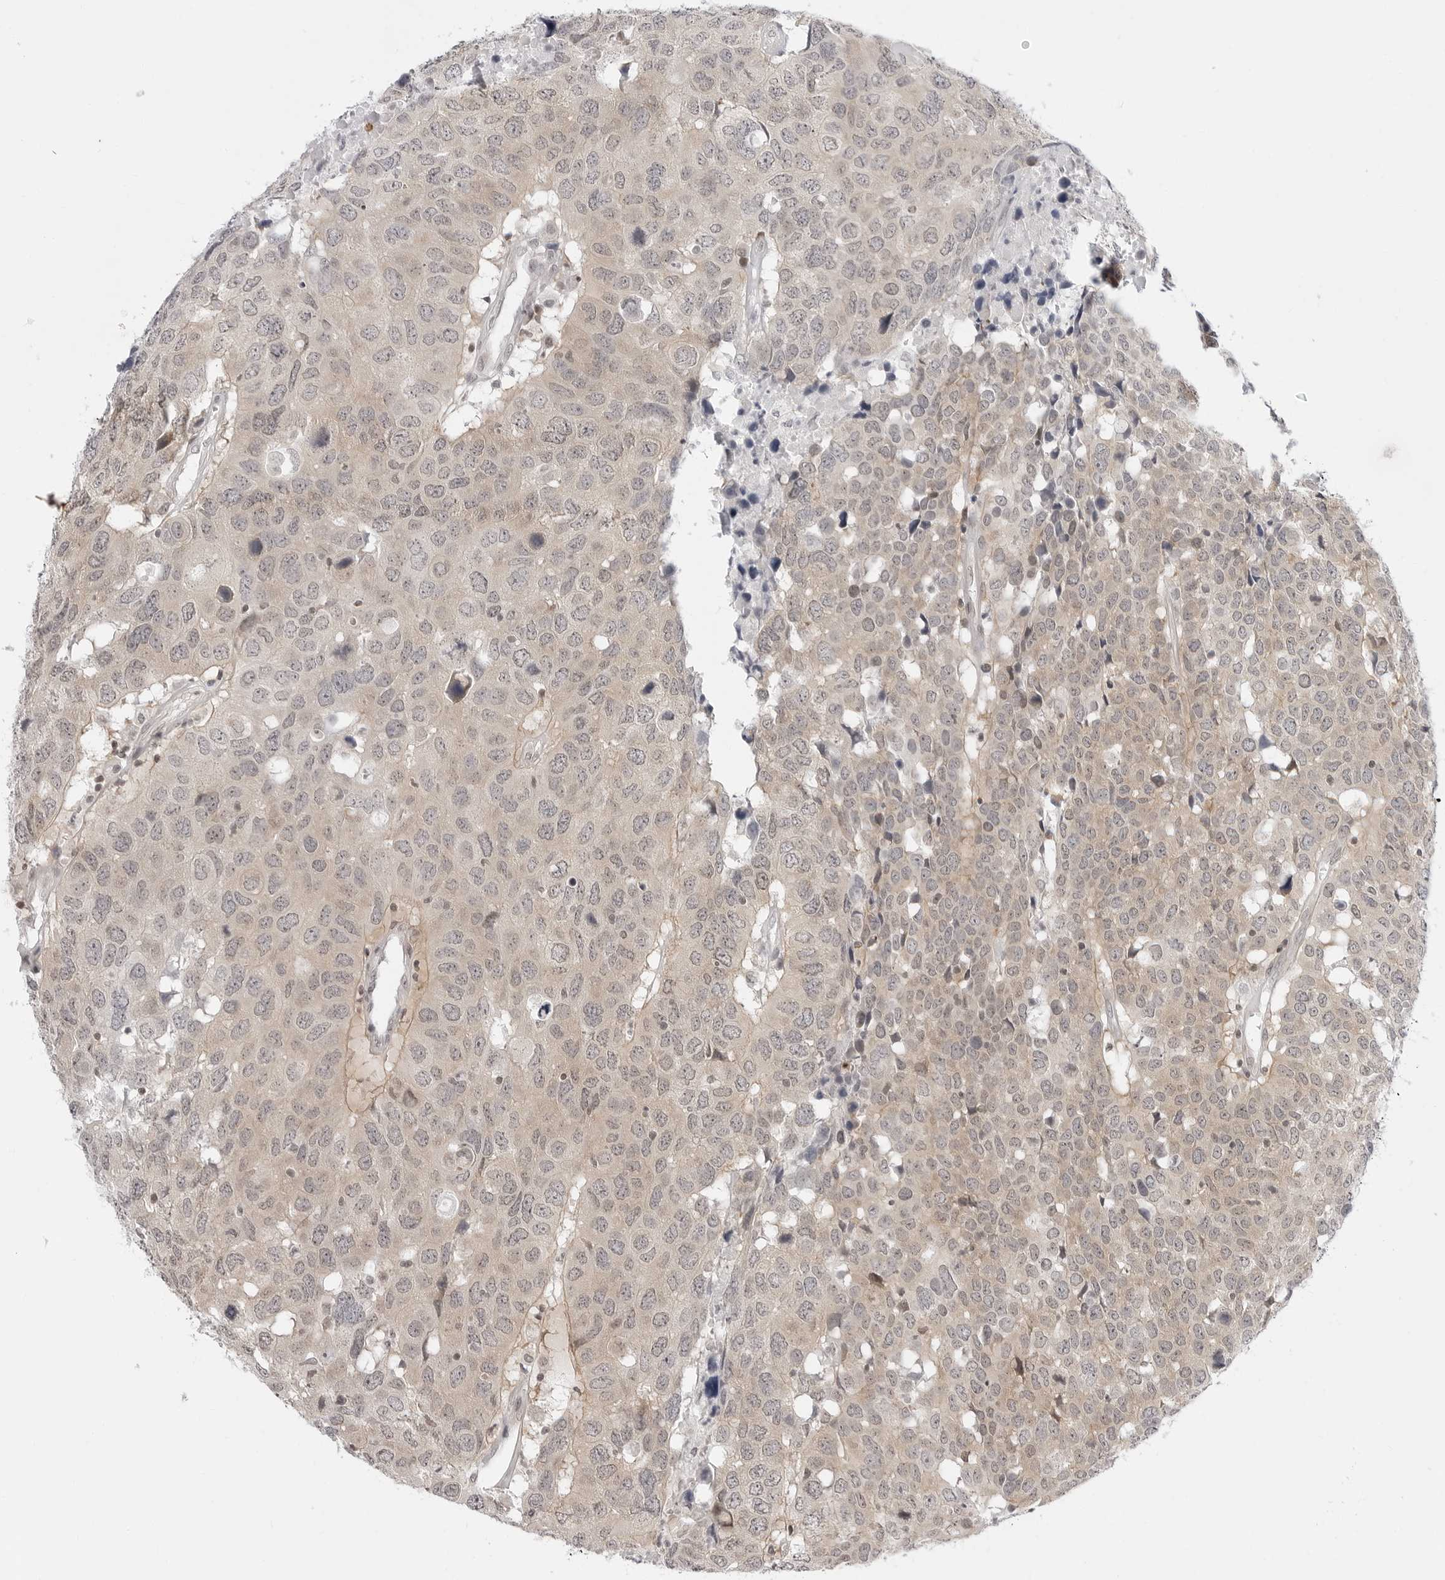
{"staining": {"intensity": "weak", "quantity": "25%-75%", "location": "cytoplasmic/membranous"}, "tissue": "head and neck cancer", "cell_type": "Tumor cells", "image_type": "cancer", "snomed": [{"axis": "morphology", "description": "Squamous cell carcinoma, NOS"}, {"axis": "topography", "description": "Head-Neck"}], "caption": "Weak cytoplasmic/membranous expression is identified in approximately 25%-75% of tumor cells in head and neck cancer. The staining is performed using DAB (3,3'-diaminobenzidine) brown chromogen to label protein expression. The nuclei are counter-stained blue using hematoxylin.", "gene": "PPP2R5C", "patient": {"sex": "male", "age": 66}}